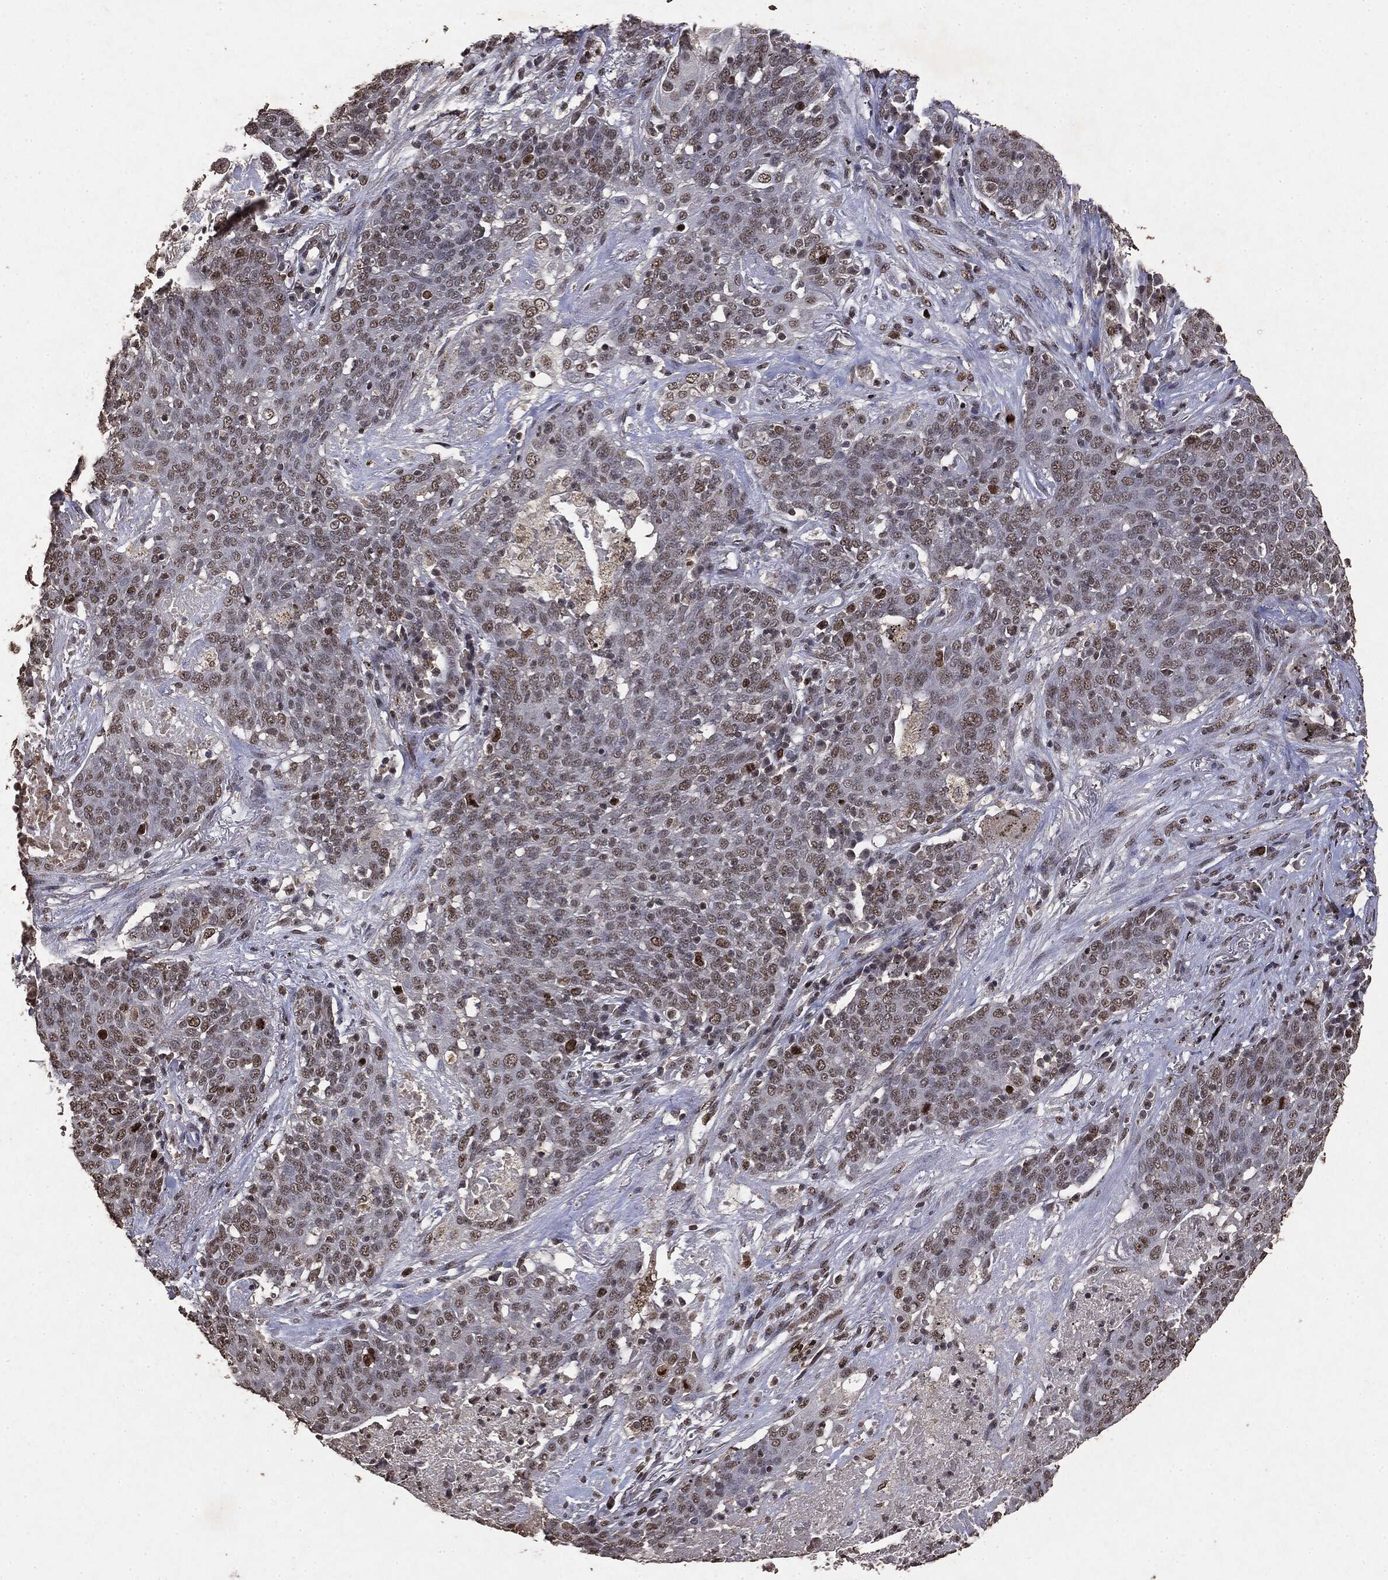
{"staining": {"intensity": "negative", "quantity": "none", "location": "none"}, "tissue": "lung cancer", "cell_type": "Tumor cells", "image_type": "cancer", "snomed": [{"axis": "morphology", "description": "Squamous cell carcinoma, NOS"}, {"axis": "topography", "description": "Lung"}], "caption": "An immunohistochemistry histopathology image of lung cancer is shown. There is no staining in tumor cells of lung cancer.", "gene": "RAD18", "patient": {"sex": "male", "age": 82}}